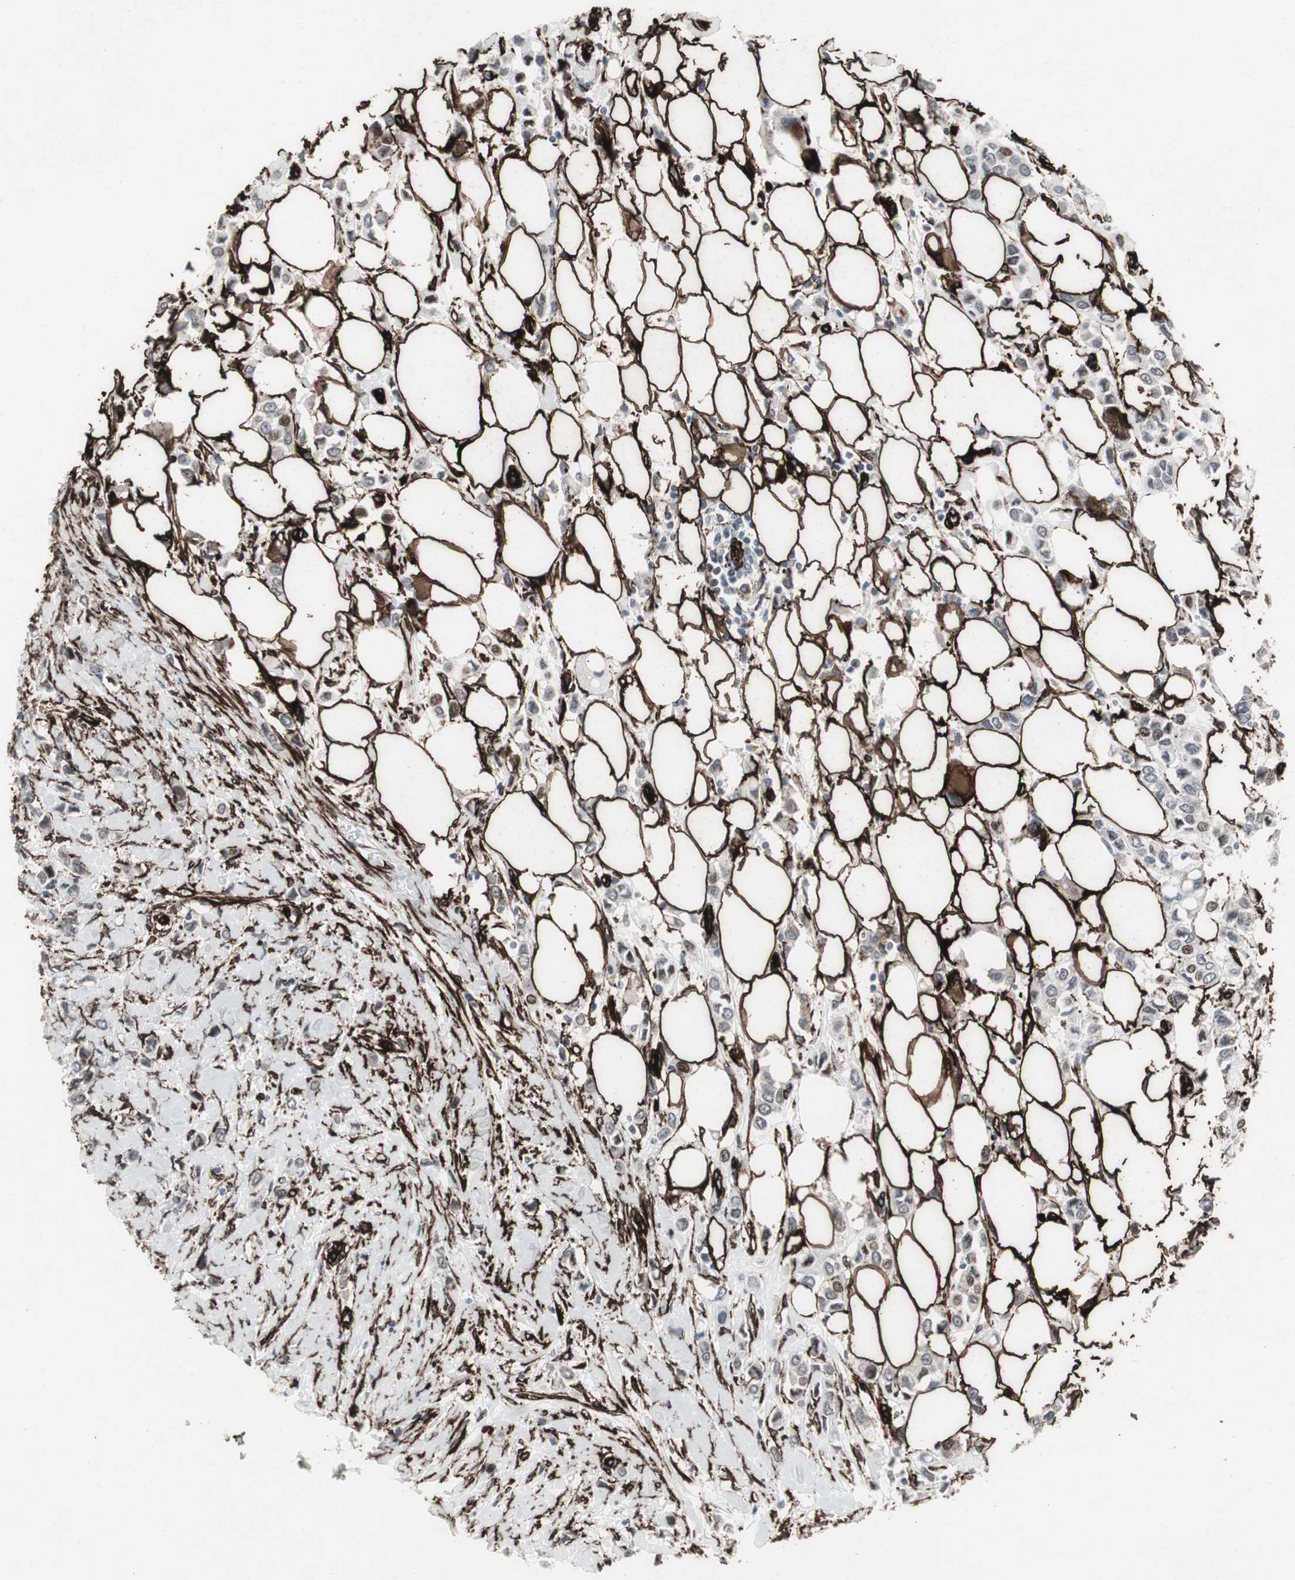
{"staining": {"intensity": "negative", "quantity": "none", "location": "none"}, "tissue": "breast cancer", "cell_type": "Tumor cells", "image_type": "cancer", "snomed": [{"axis": "morphology", "description": "Lobular carcinoma"}, {"axis": "topography", "description": "Breast"}], "caption": "This is a image of immunohistochemistry staining of lobular carcinoma (breast), which shows no positivity in tumor cells.", "gene": "PDGFA", "patient": {"sex": "female", "age": 51}}